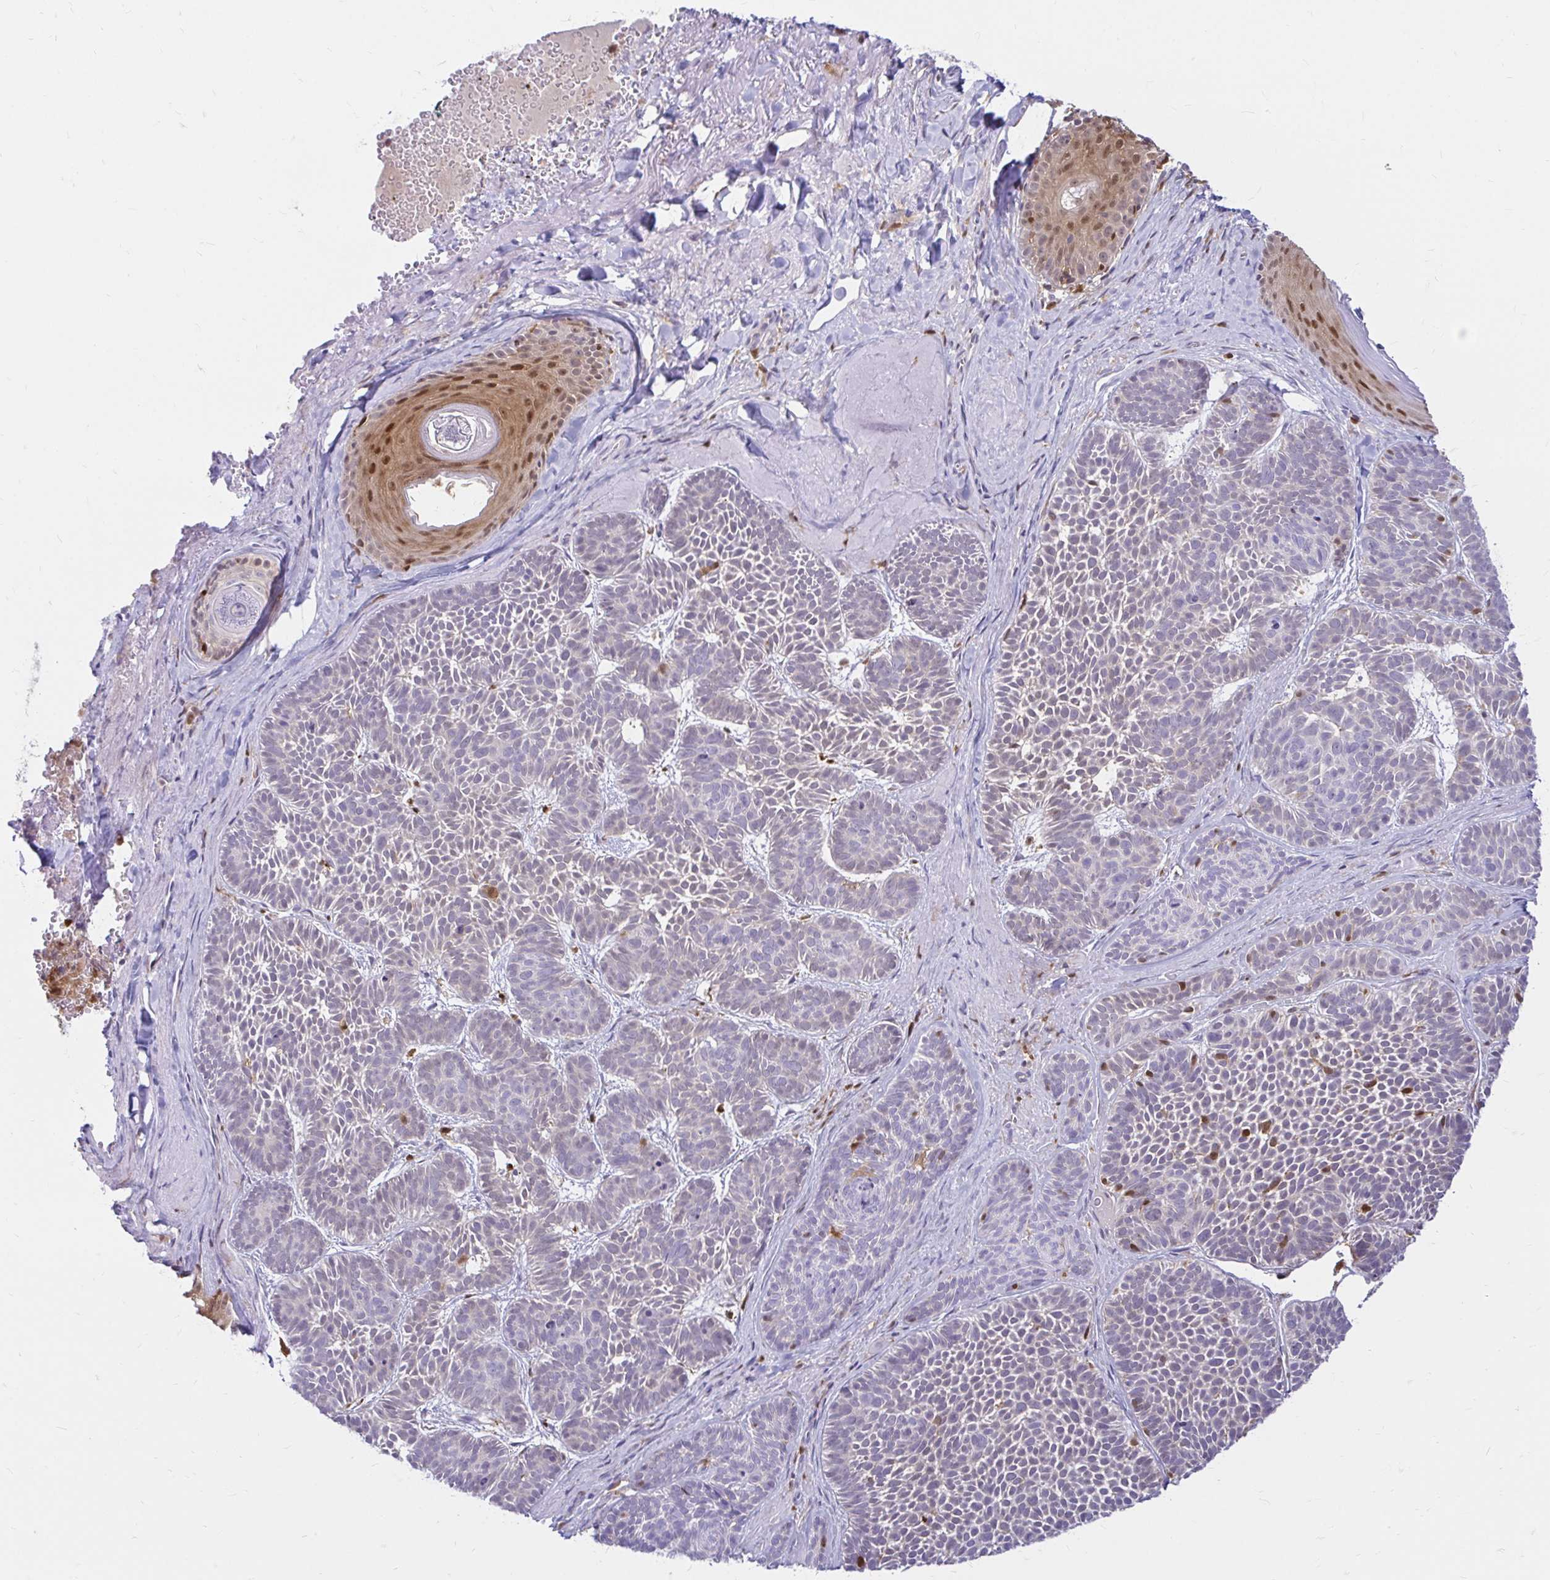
{"staining": {"intensity": "negative", "quantity": "none", "location": "none"}, "tissue": "skin cancer", "cell_type": "Tumor cells", "image_type": "cancer", "snomed": [{"axis": "morphology", "description": "Basal cell carcinoma"}, {"axis": "topography", "description": "Skin"}], "caption": "The IHC histopathology image has no significant positivity in tumor cells of skin basal cell carcinoma tissue.", "gene": "PYCARD", "patient": {"sex": "male", "age": 81}}